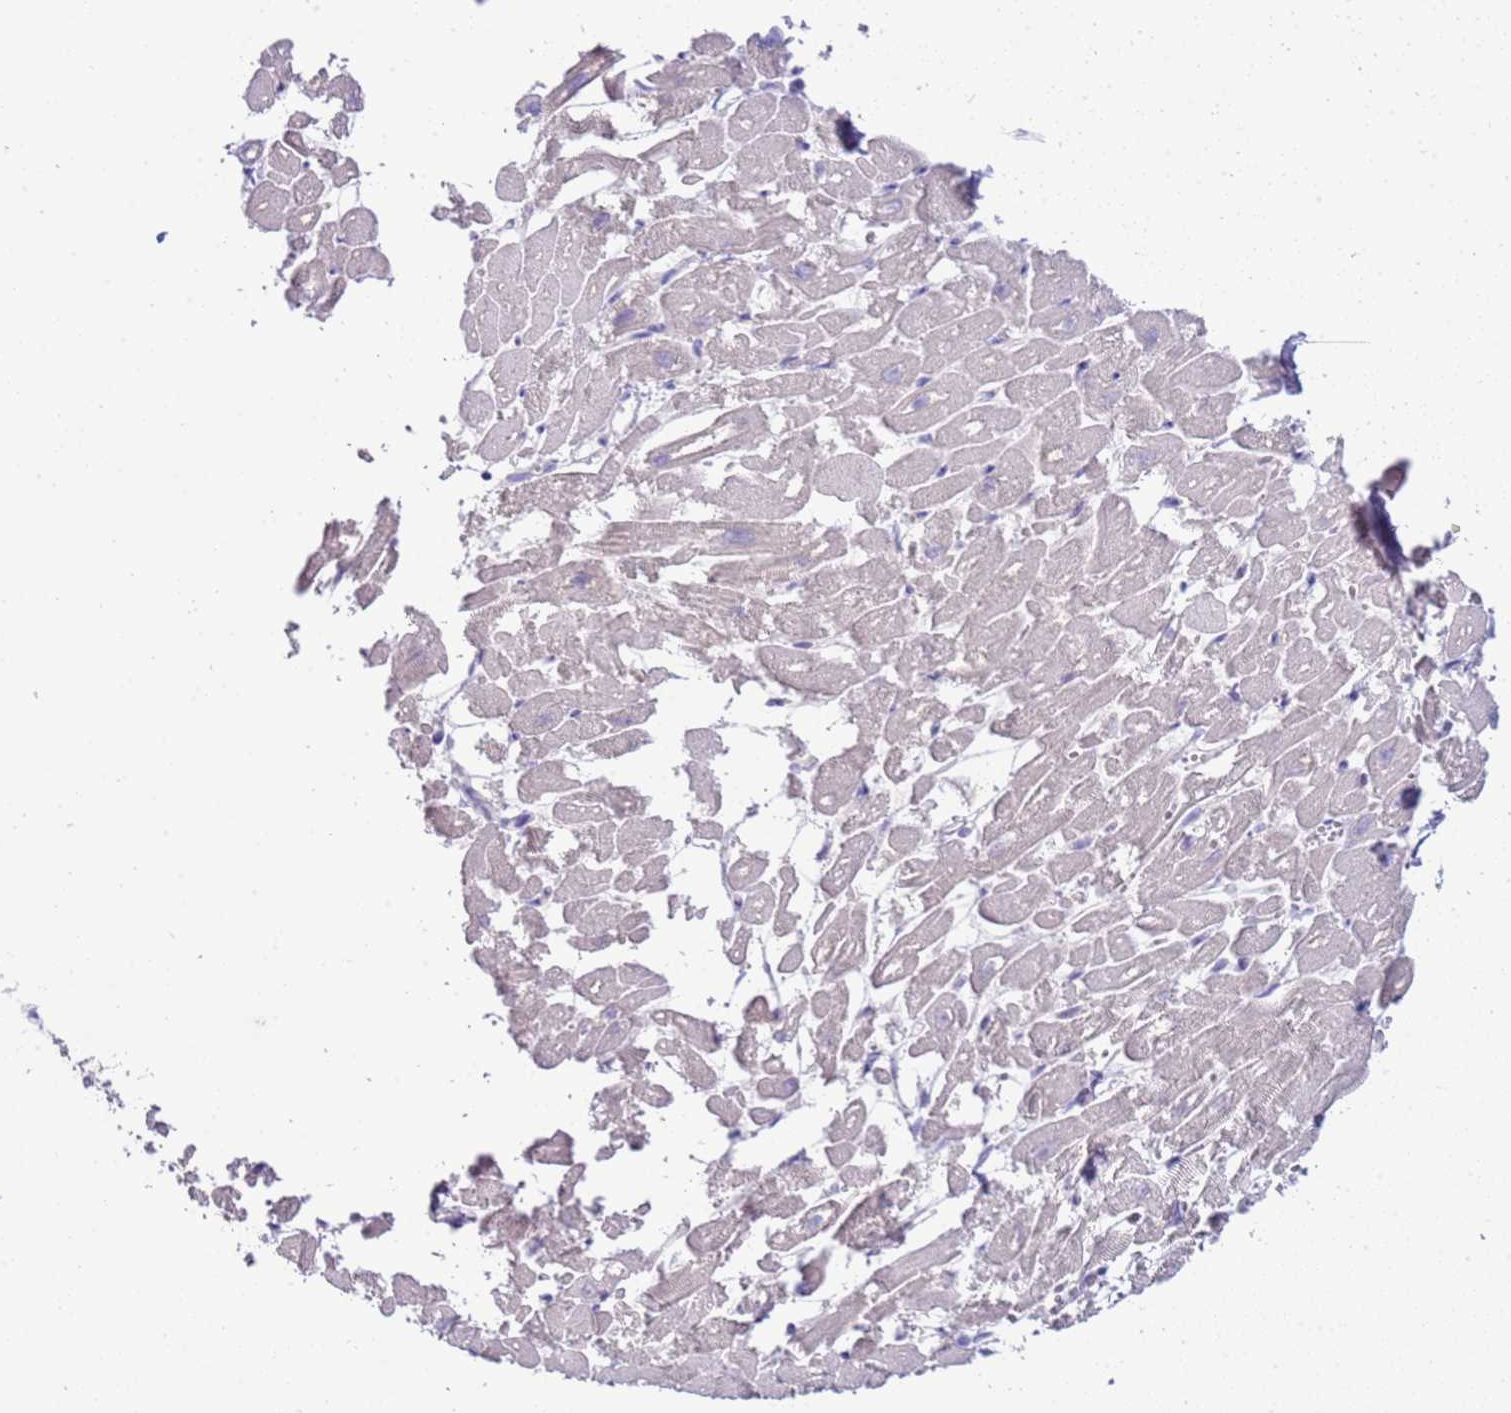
{"staining": {"intensity": "weak", "quantity": "<25%", "location": "cytoplasmic/membranous"}, "tissue": "heart muscle", "cell_type": "Cardiomyocytes", "image_type": "normal", "snomed": [{"axis": "morphology", "description": "Normal tissue, NOS"}, {"axis": "topography", "description": "Heart"}], "caption": "Immunohistochemistry micrograph of benign human heart muscle stained for a protein (brown), which displays no staining in cardiomyocytes. (DAB (3,3'-diaminobenzidine) immunohistochemistry (IHC), high magnification).", "gene": "IL2RG", "patient": {"sex": "male", "age": 54}}